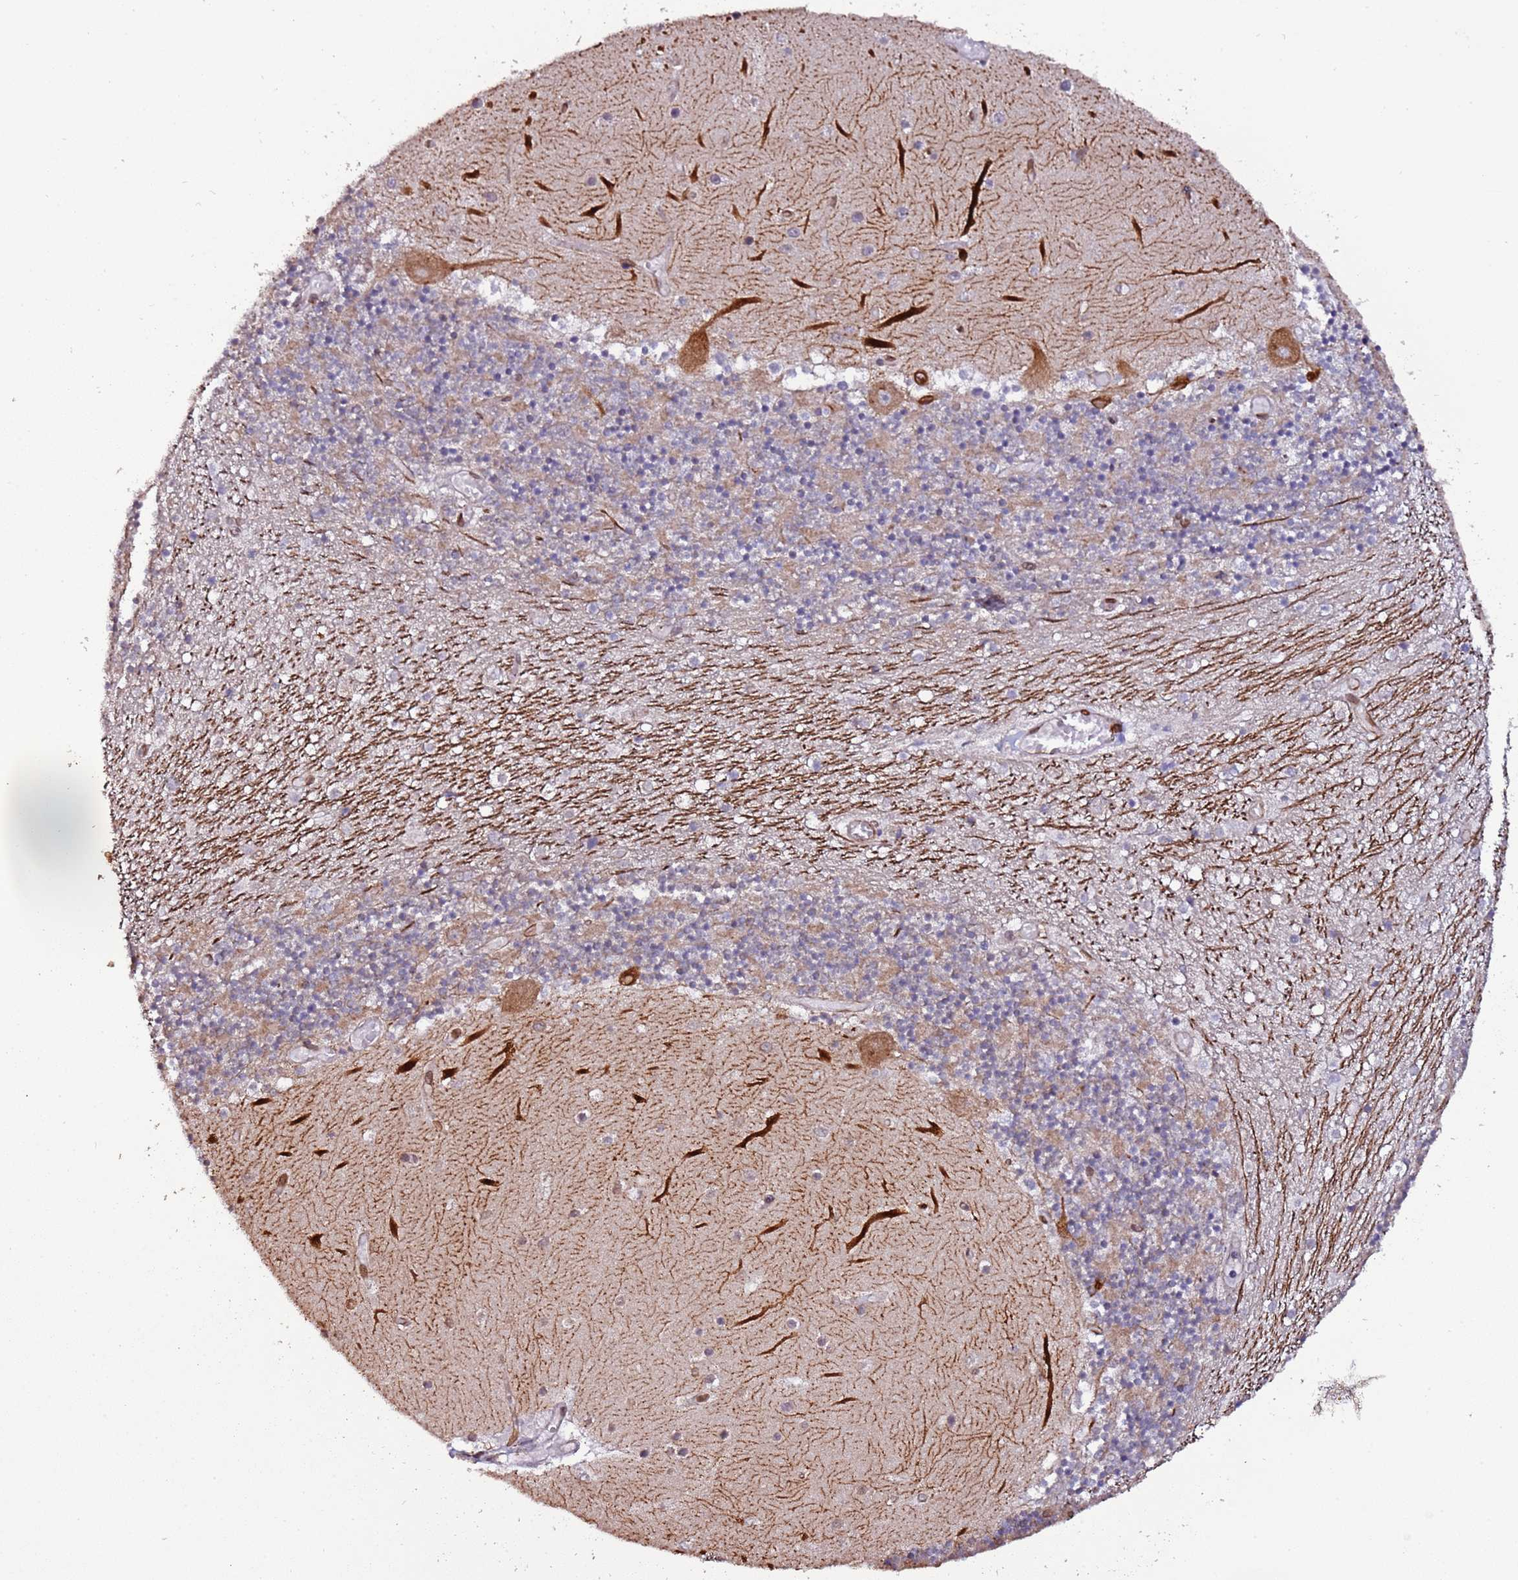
{"staining": {"intensity": "strong", "quantity": "25%-75%", "location": "cytoplasmic/membranous"}, "tissue": "cerebellum", "cell_type": "Cells in granular layer", "image_type": "normal", "snomed": [{"axis": "morphology", "description": "Normal tissue, NOS"}, {"axis": "topography", "description": "Cerebellum"}], "caption": "Cells in granular layer exhibit strong cytoplasmic/membranous expression in about 25%-75% of cells in unremarkable cerebellum.", "gene": "SLC41A3", "patient": {"sex": "female", "age": 28}}